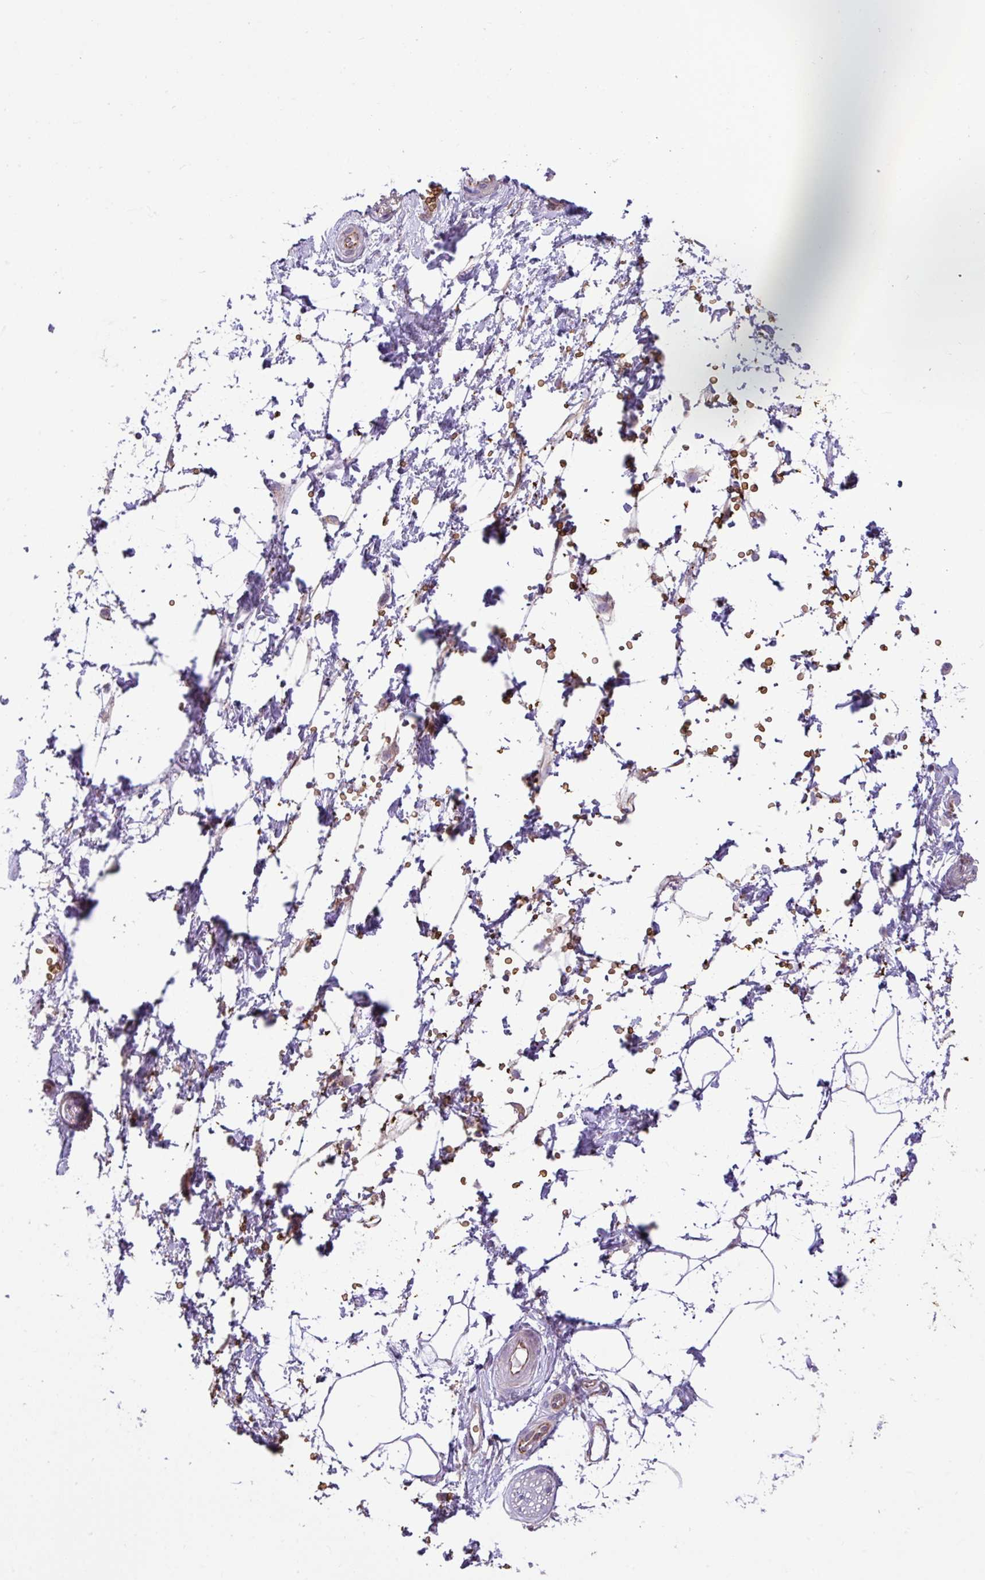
{"staining": {"intensity": "negative", "quantity": "none", "location": "none"}, "tissue": "adipose tissue", "cell_type": "Adipocytes", "image_type": "normal", "snomed": [{"axis": "morphology", "description": "Normal tissue, NOS"}, {"axis": "topography", "description": "Prostate"}, {"axis": "topography", "description": "Peripheral nerve tissue"}], "caption": "Adipocytes show no significant protein positivity in unremarkable adipose tissue. (DAB (3,3'-diaminobenzidine) immunohistochemistry (IHC) with hematoxylin counter stain).", "gene": "RAD21L1", "patient": {"sex": "male", "age": 55}}